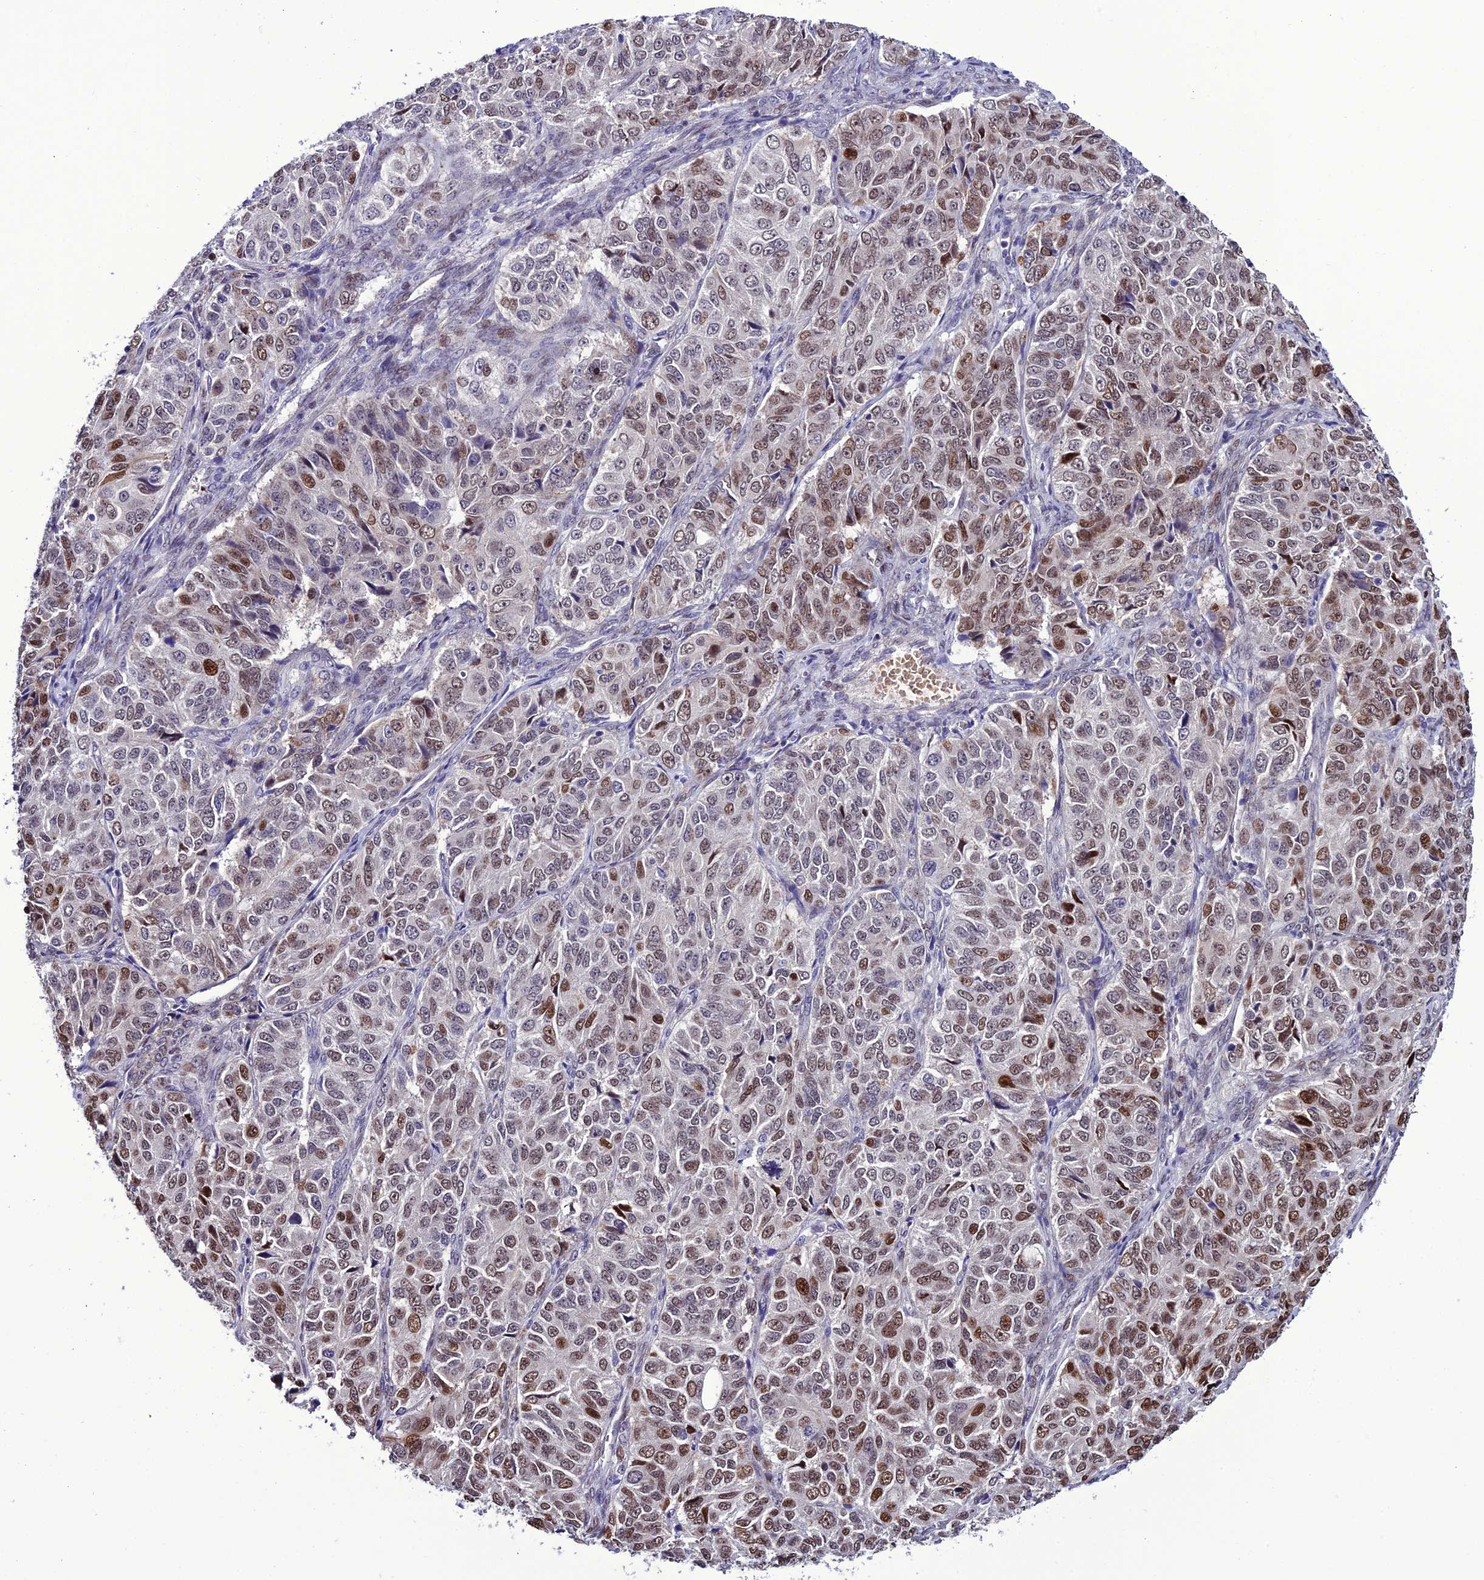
{"staining": {"intensity": "moderate", "quantity": ">75%", "location": "nuclear"}, "tissue": "ovarian cancer", "cell_type": "Tumor cells", "image_type": "cancer", "snomed": [{"axis": "morphology", "description": "Carcinoma, endometroid"}, {"axis": "topography", "description": "Ovary"}], "caption": "Protein expression analysis of human ovarian cancer (endometroid carcinoma) reveals moderate nuclear expression in approximately >75% of tumor cells.", "gene": "ZNF707", "patient": {"sex": "female", "age": 51}}